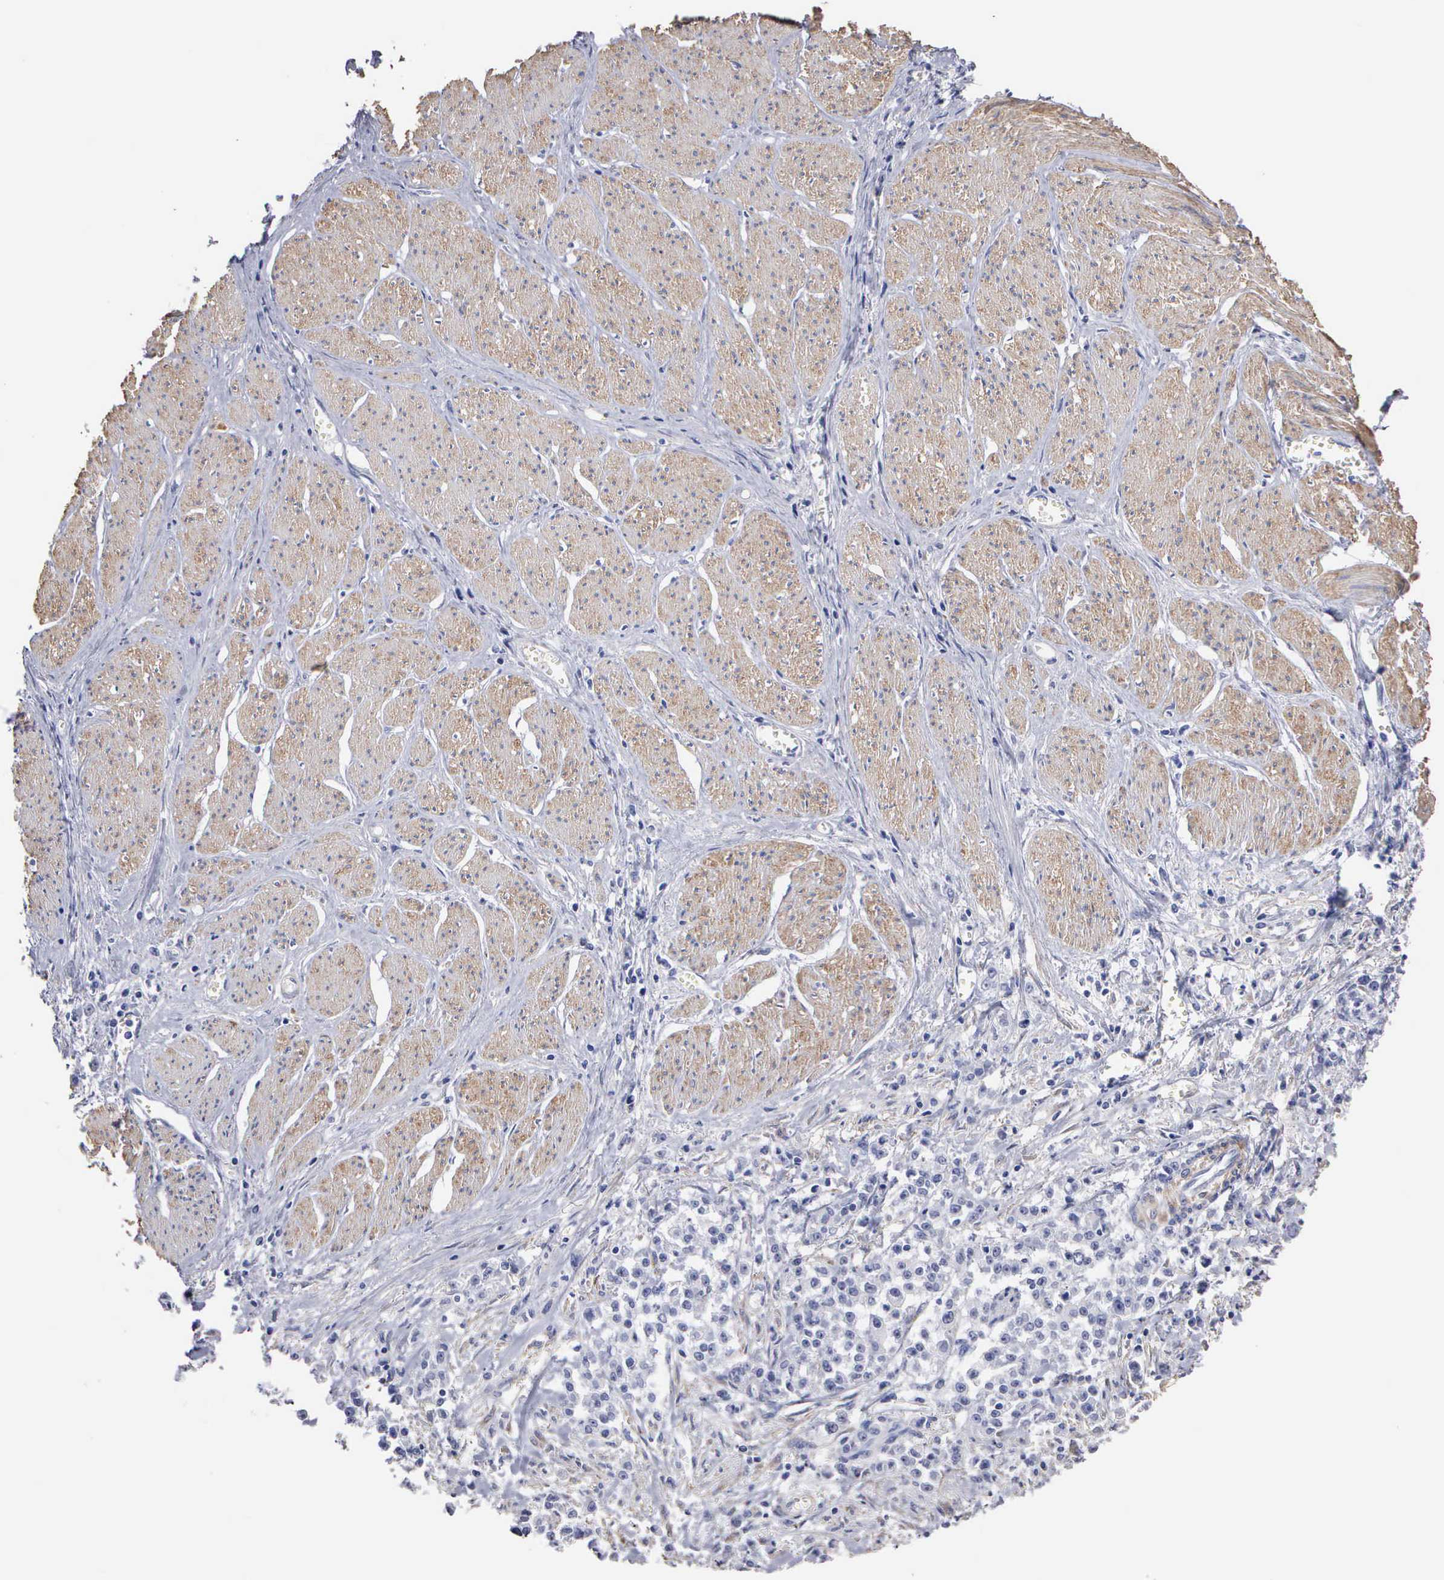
{"staining": {"intensity": "negative", "quantity": "none", "location": "none"}, "tissue": "stomach cancer", "cell_type": "Tumor cells", "image_type": "cancer", "snomed": [{"axis": "morphology", "description": "Adenocarcinoma, NOS"}, {"axis": "topography", "description": "Stomach"}], "caption": "Immunohistochemical staining of human stomach cancer (adenocarcinoma) exhibits no significant staining in tumor cells.", "gene": "ELFN2", "patient": {"sex": "male", "age": 72}}